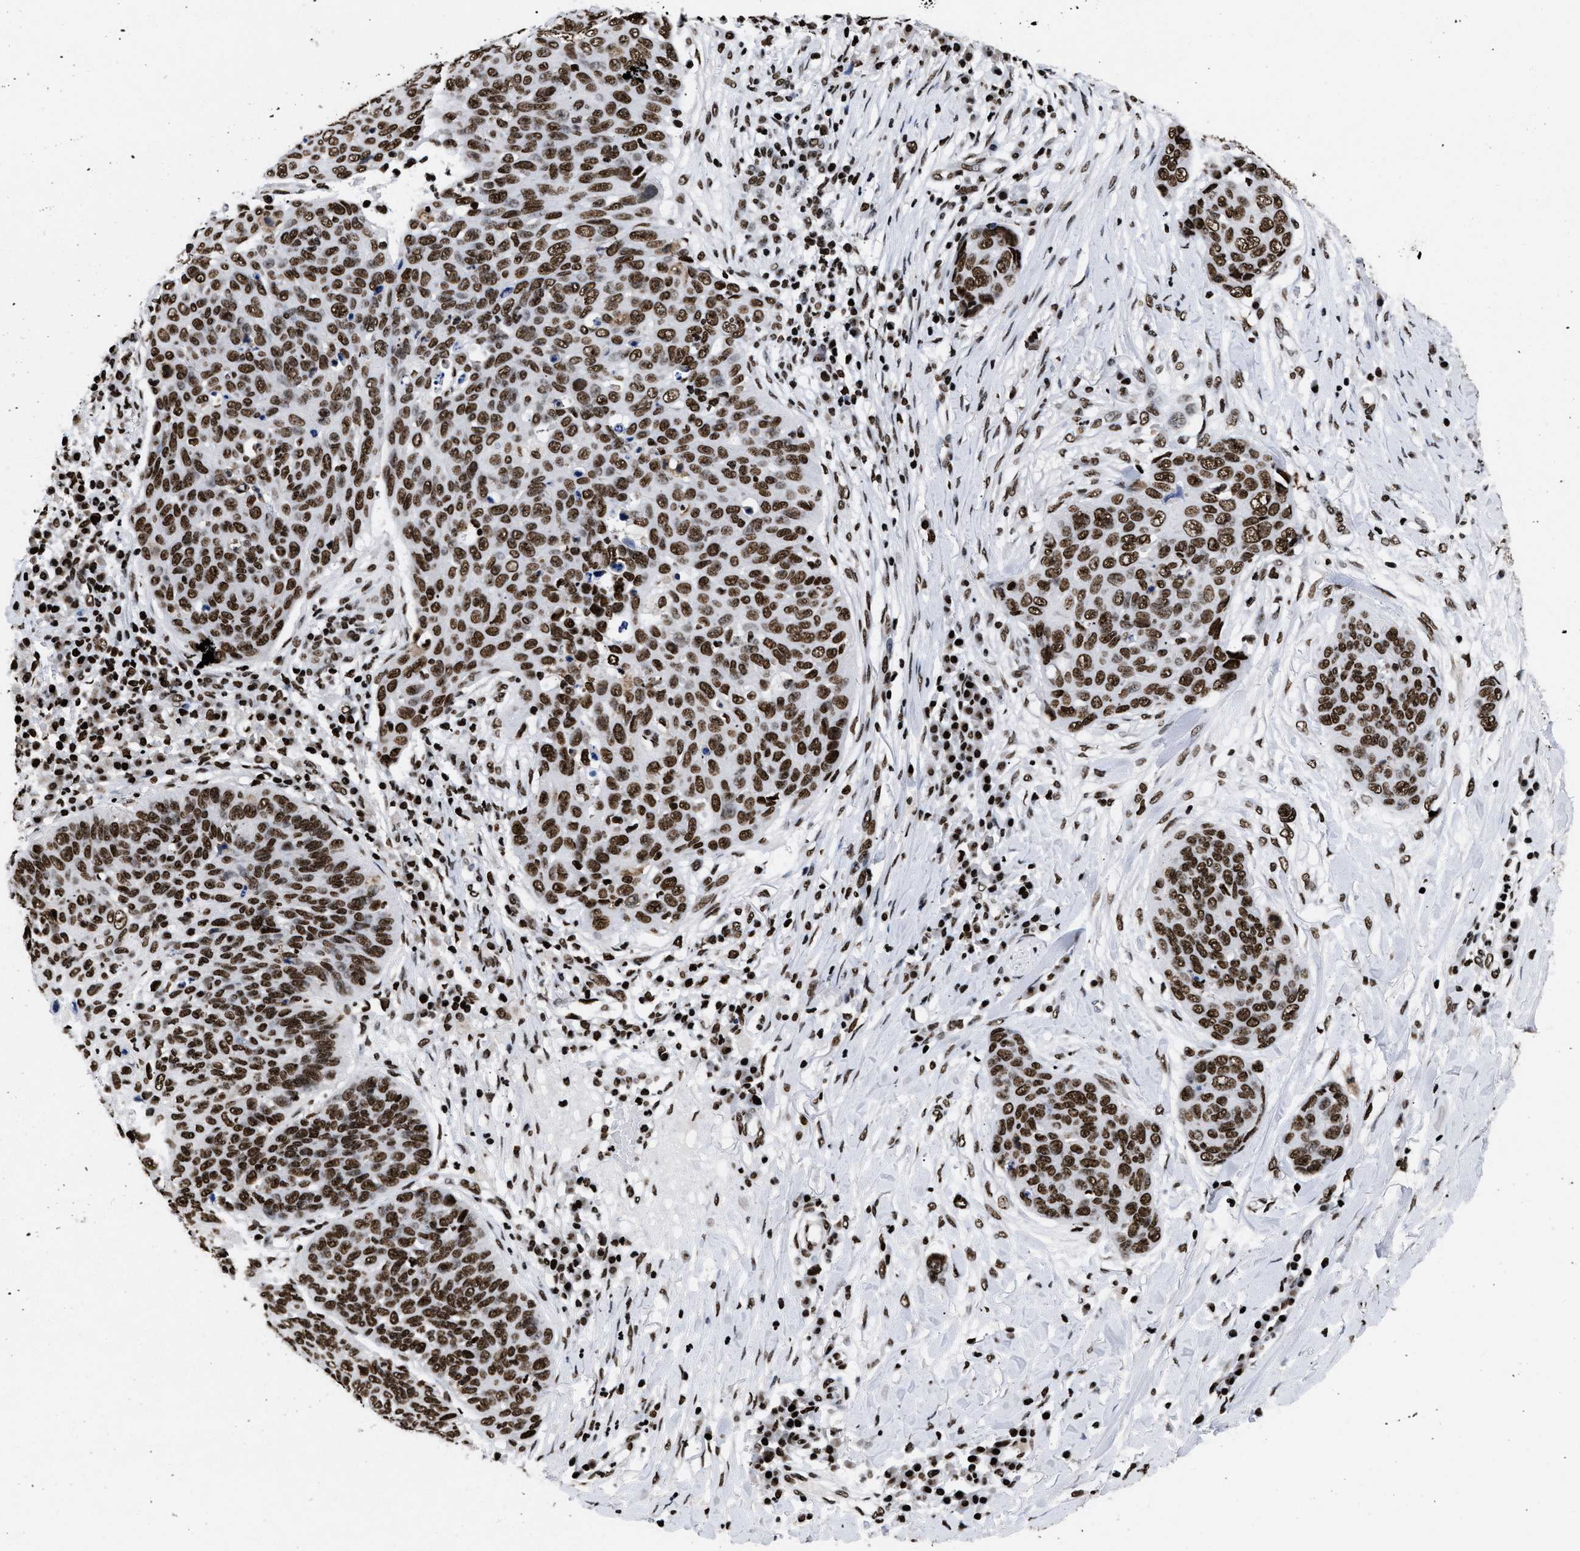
{"staining": {"intensity": "strong", "quantity": ">75%", "location": "nuclear"}, "tissue": "skin cancer", "cell_type": "Tumor cells", "image_type": "cancer", "snomed": [{"axis": "morphology", "description": "Squamous cell carcinoma in situ, NOS"}, {"axis": "morphology", "description": "Squamous cell carcinoma, NOS"}, {"axis": "topography", "description": "Skin"}], "caption": "Protein analysis of squamous cell carcinoma in situ (skin) tissue shows strong nuclear expression in about >75% of tumor cells.", "gene": "CALHM3", "patient": {"sex": "male", "age": 93}}